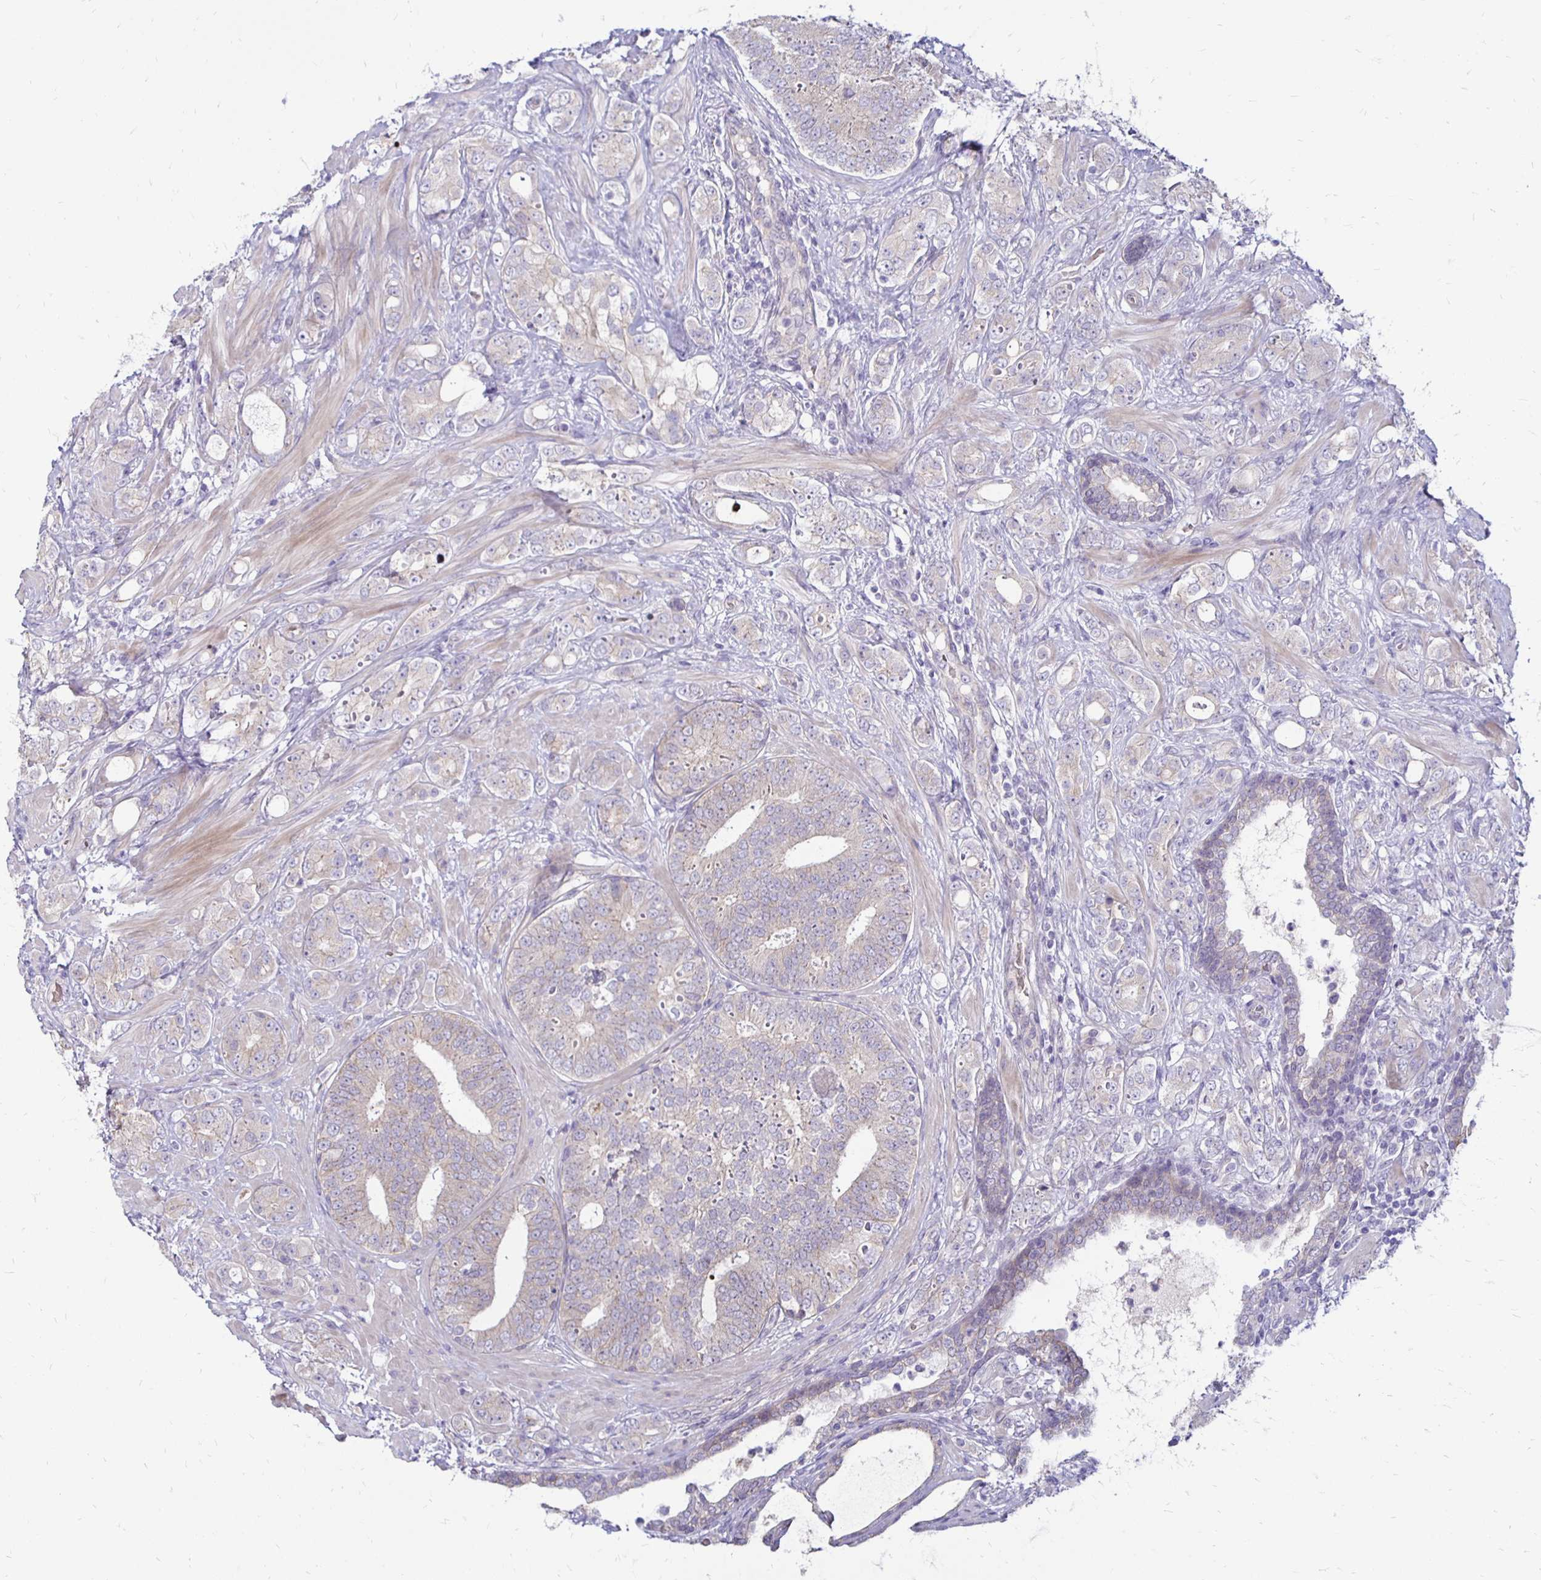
{"staining": {"intensity": "negative", "quantity": "none", "location": "none"}, "tissue": "prostate cancer", "cell_type": "Tumor cells", "image_type": "cancer", "snomed": [{"axis": "morphology", "description": "Adenocarcinoma, High grade"}, {"axis": "topography", "description": "Prostate"}], "caption": "This is an immunohistochemistry photomicrograph of human prostate high-grade adenocarcinoma. There is no positivity in tumor cells.", "gene": "KATNBL1", "patient": {"sex": "male", "age": 62}}